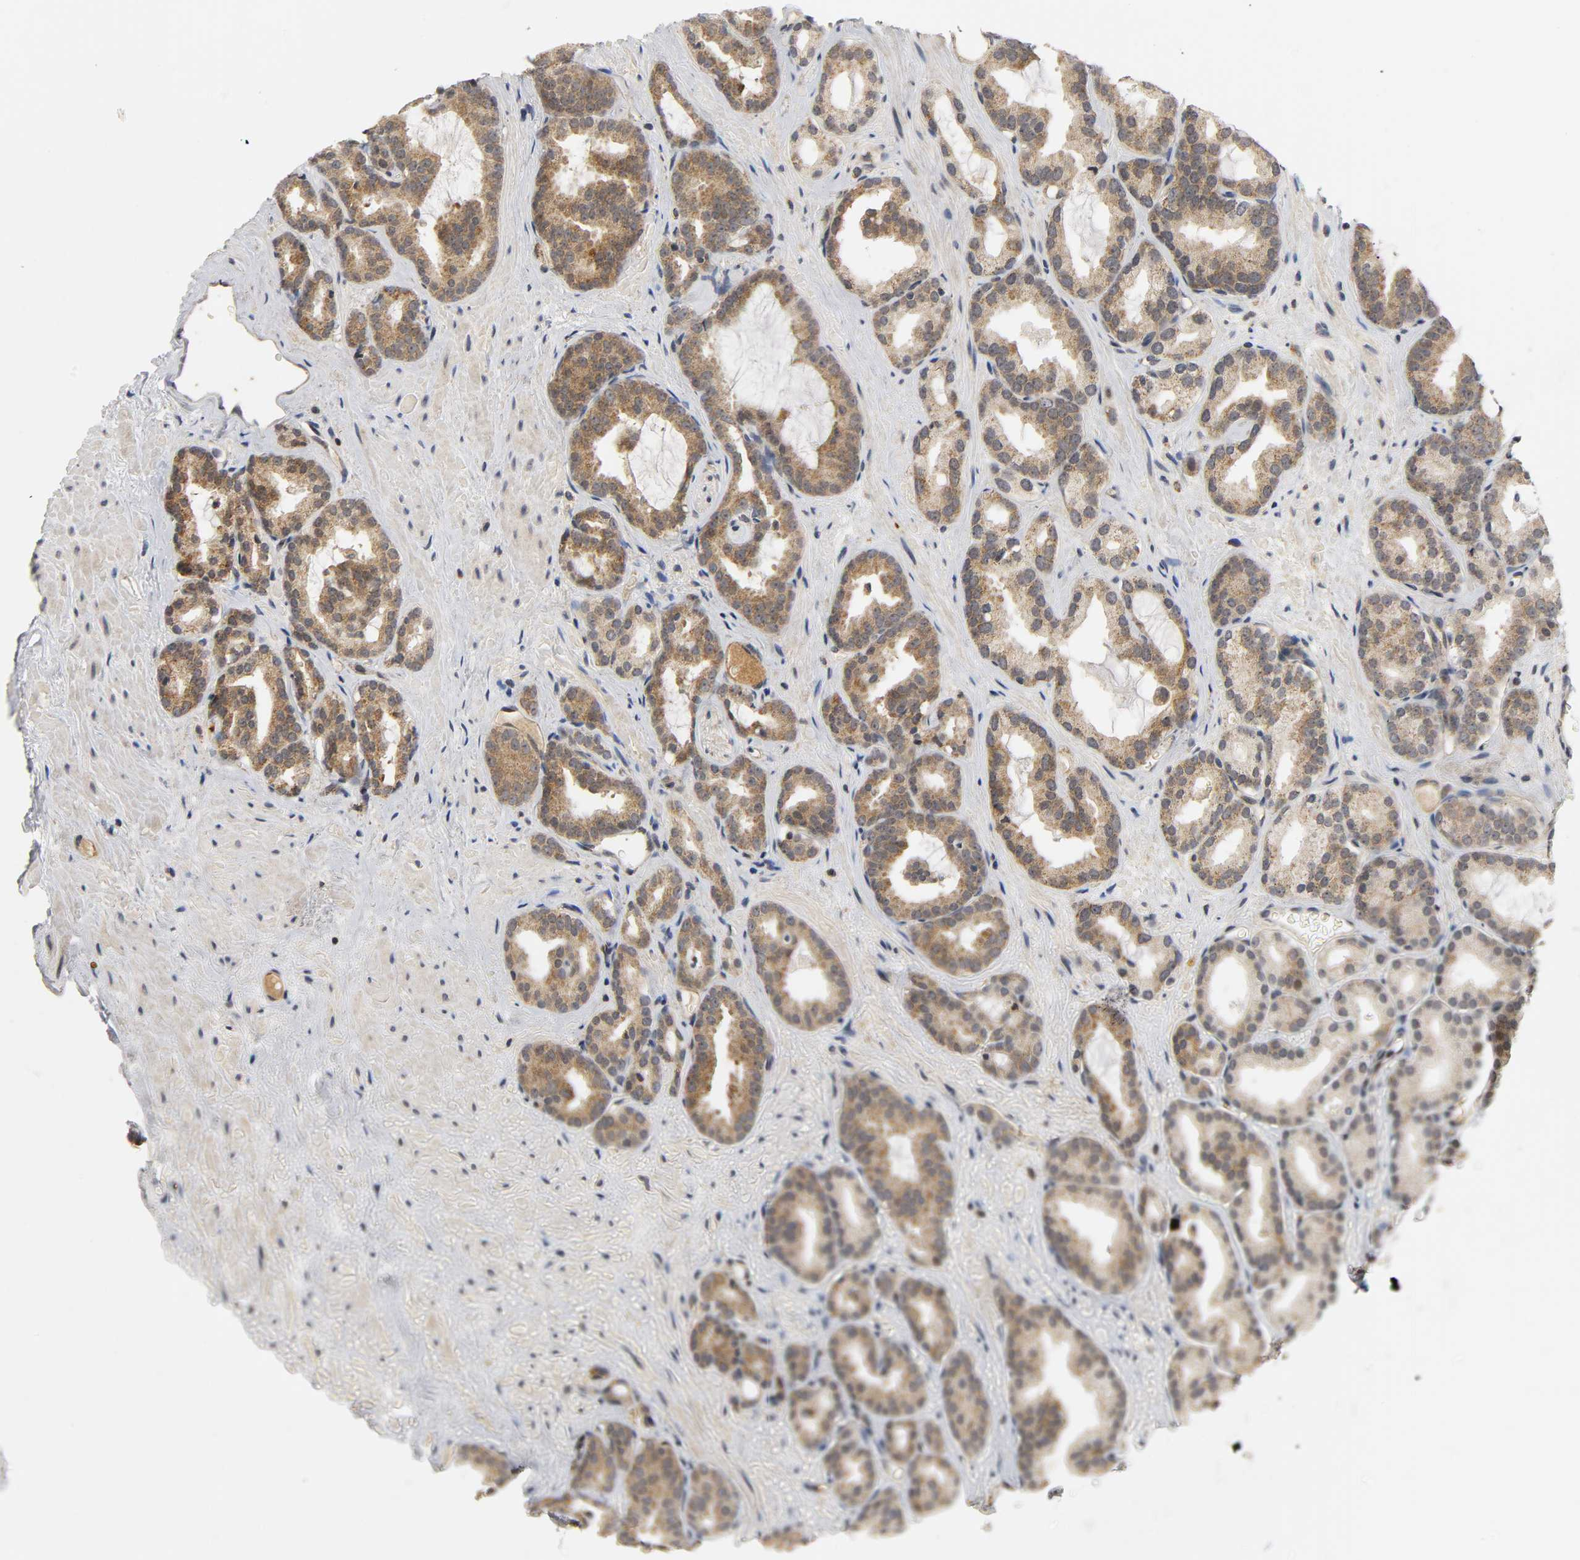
{"staining": {"intensity": "moderate", "quantity": "25%-75%", "location": "cytoplasmic/membranous"}, "tissue": "prostate cancer", "cell_type": "Tumor cells", "image_type": "cancer", "snomed": [{"axis": "morphology", "description": "Adenocarcinoma, Low grade"}, {"axis": "topography", "description": "Prostate"}], "caption": "About 25%-75% of tumor cells in prostate cancer demonstrate moderate cytoplasmic/membranous protein positivity as visualized by brown immunohistochemical staining.", "gene": "NRP1", "patient": {"sex": "male", "age": 63}}